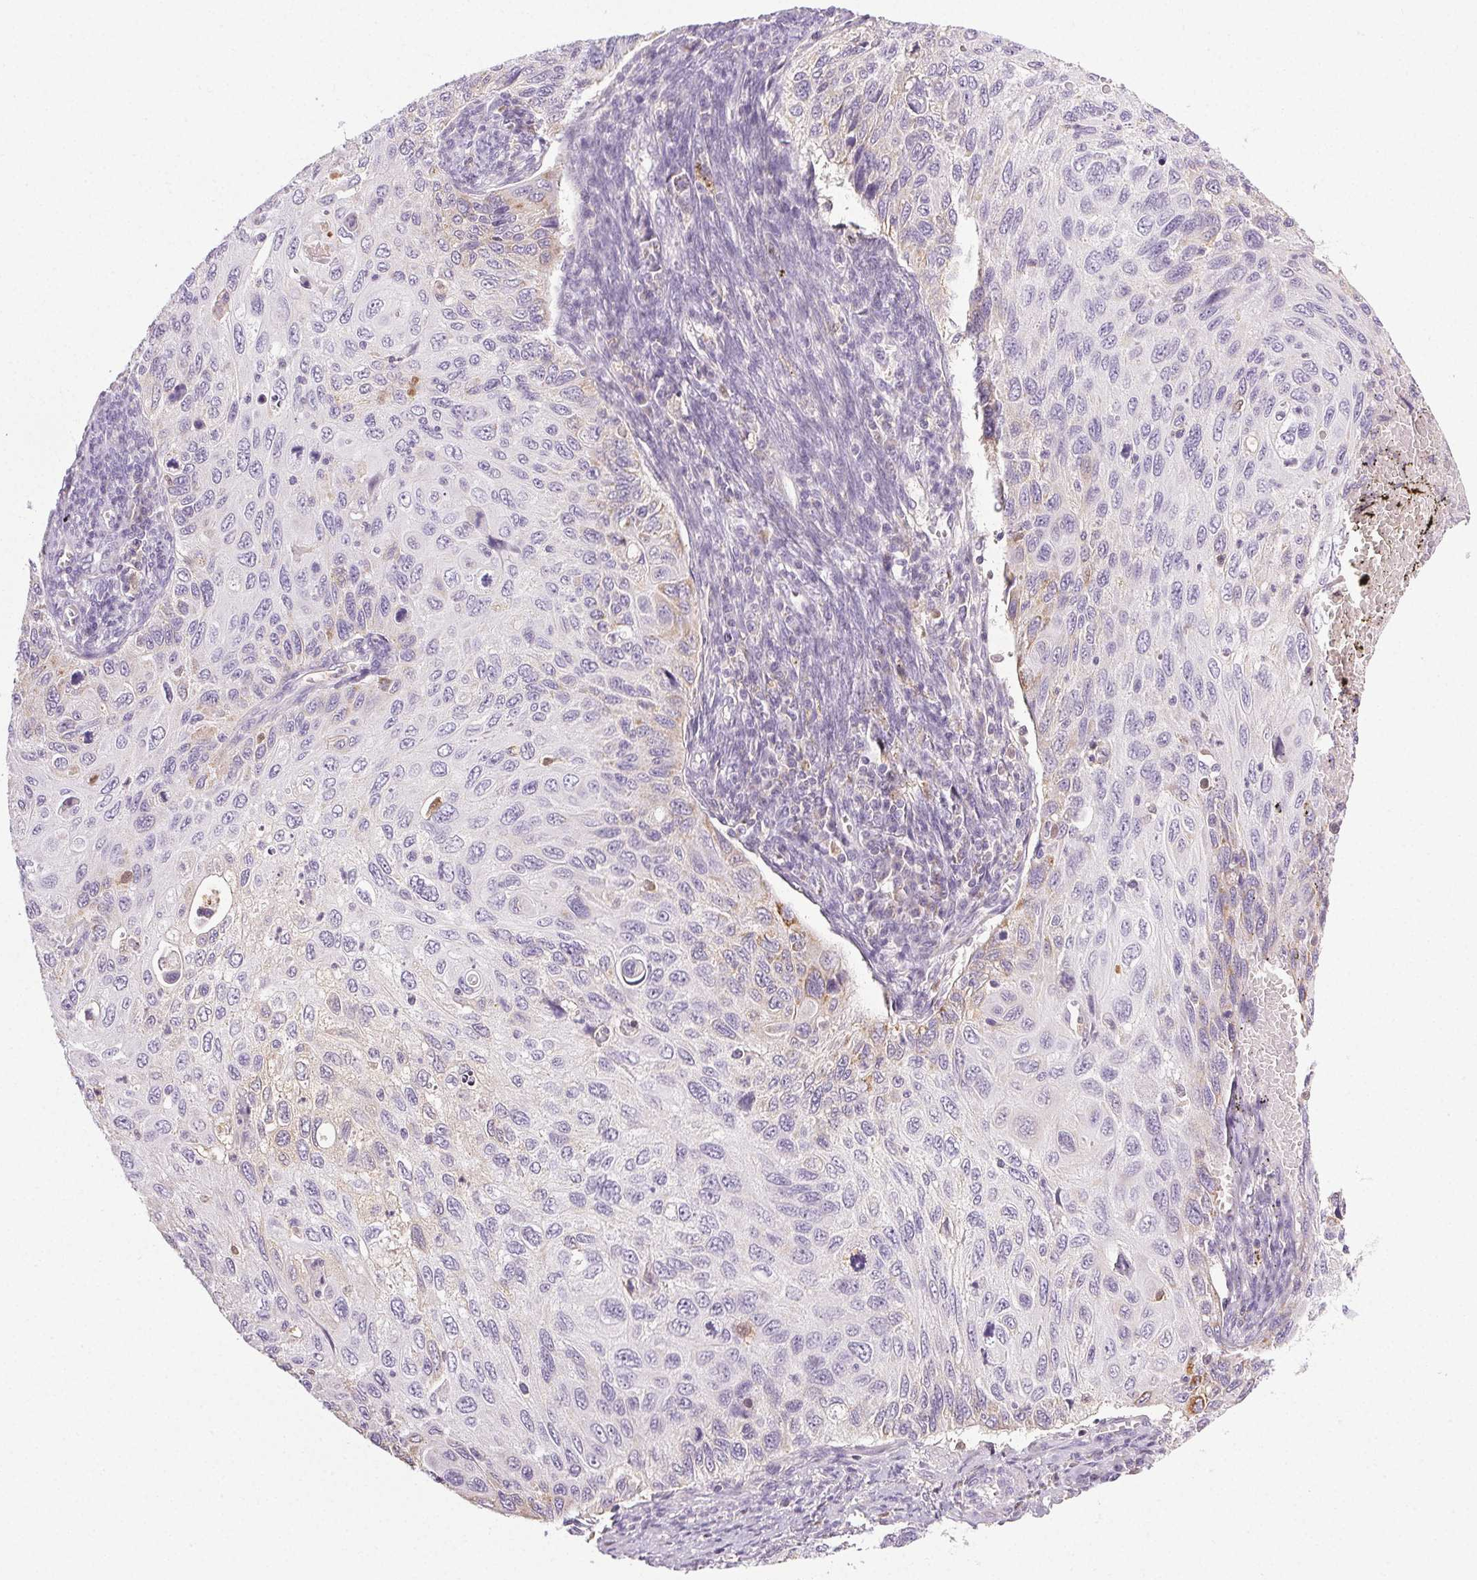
{"staining": {"intensity": "weak", "quantity": "<25%", "location": "cytoplasmic/membranous"}, "tissue": "cervical cancer", "cell_type": "Tumor cells", "image_type": "cancer", "snomed": [{"axis": "morphology", "description": "Squamous cell carcinoma, NOS"}, {"axis": "topography", "description": "Cervix"}], "caption": "Human cervical squamous cell carcinoma stained for a protein using immunohistochemistry (IHC) demonstrates no positivity in tumor cells.", "gene": "COL7A1", "patient": {"sex": "female", "age": 70}}